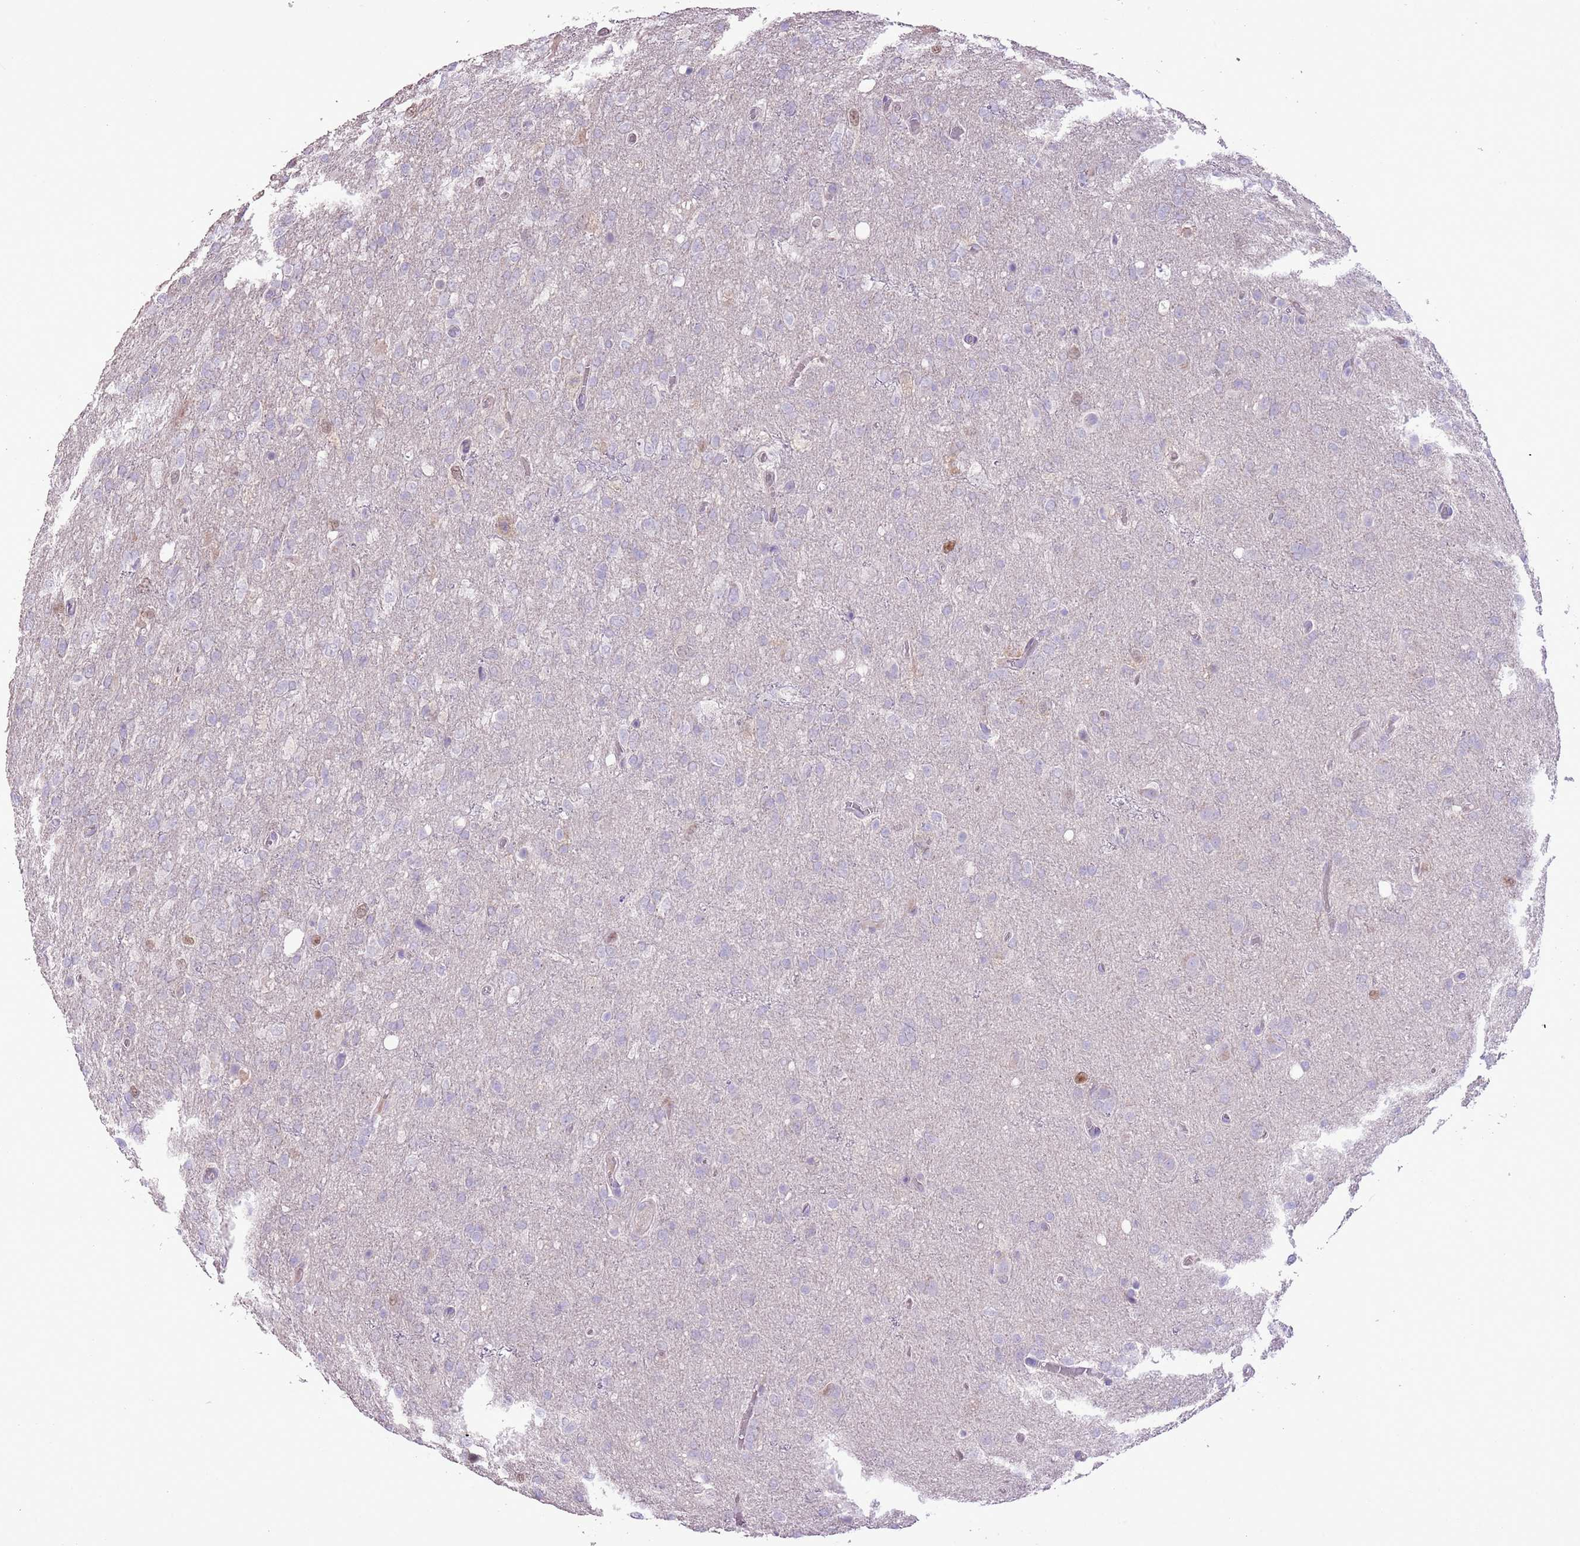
{"staining": {"intensity": "negative", "quantity": "none", "location": "none"}, "tissue": "glioma", "cell_type": "Tumor cells", "image_type": "cancer", "snomed": [{"axis": "morphology", "description": "Glioma, malignant, High grade"}, {"axis": "topography", "description": "Brain"}], "caption": "Human high-grade glioma (malignant) stained for a protein using immunohistochemistry (IHC) reveals no expression in tumor cells.", "gene": "GMNN", "patient": {"sex": "female", "age": 74}}